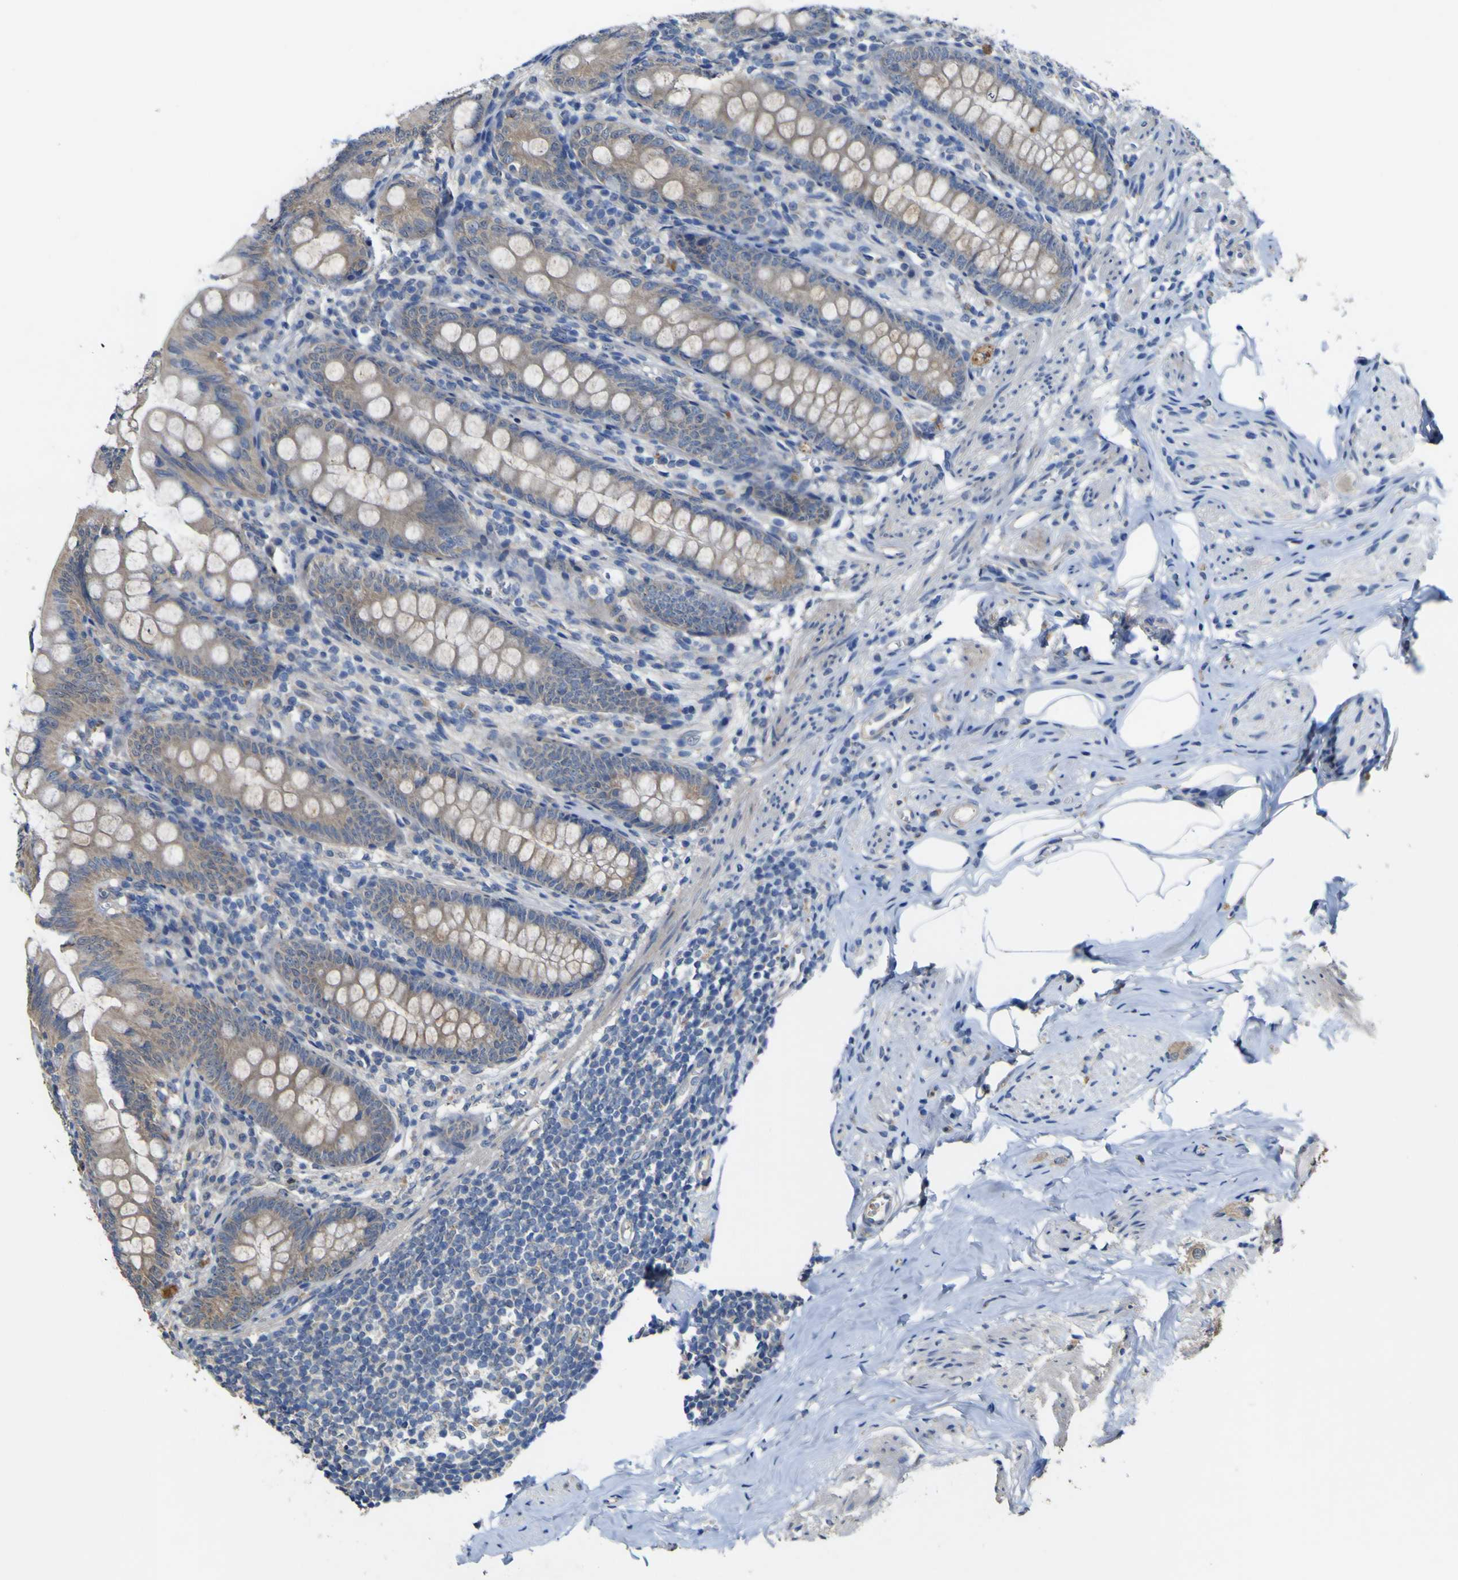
{"staining": {"intensity": "weak", "quantity": ">75%", "location": "cytoplasmic/membranous"}, "tissue": "appendix", "cell_type": "Glandular cells", "image_type": "normal", "snomed": [{"axis": "morphology", "description": "Normal tissue, NOS"}, {"axis": "topography", "description": "Appendix"}], "caption": "Brown immunohistochemical staining in unremarkable human appendix reveals weak cytoplasmic/membranous positivity in about >75% of glandular cells.", "gene": "IRAK2", "patient": {"sex": "female", "age": 77}}